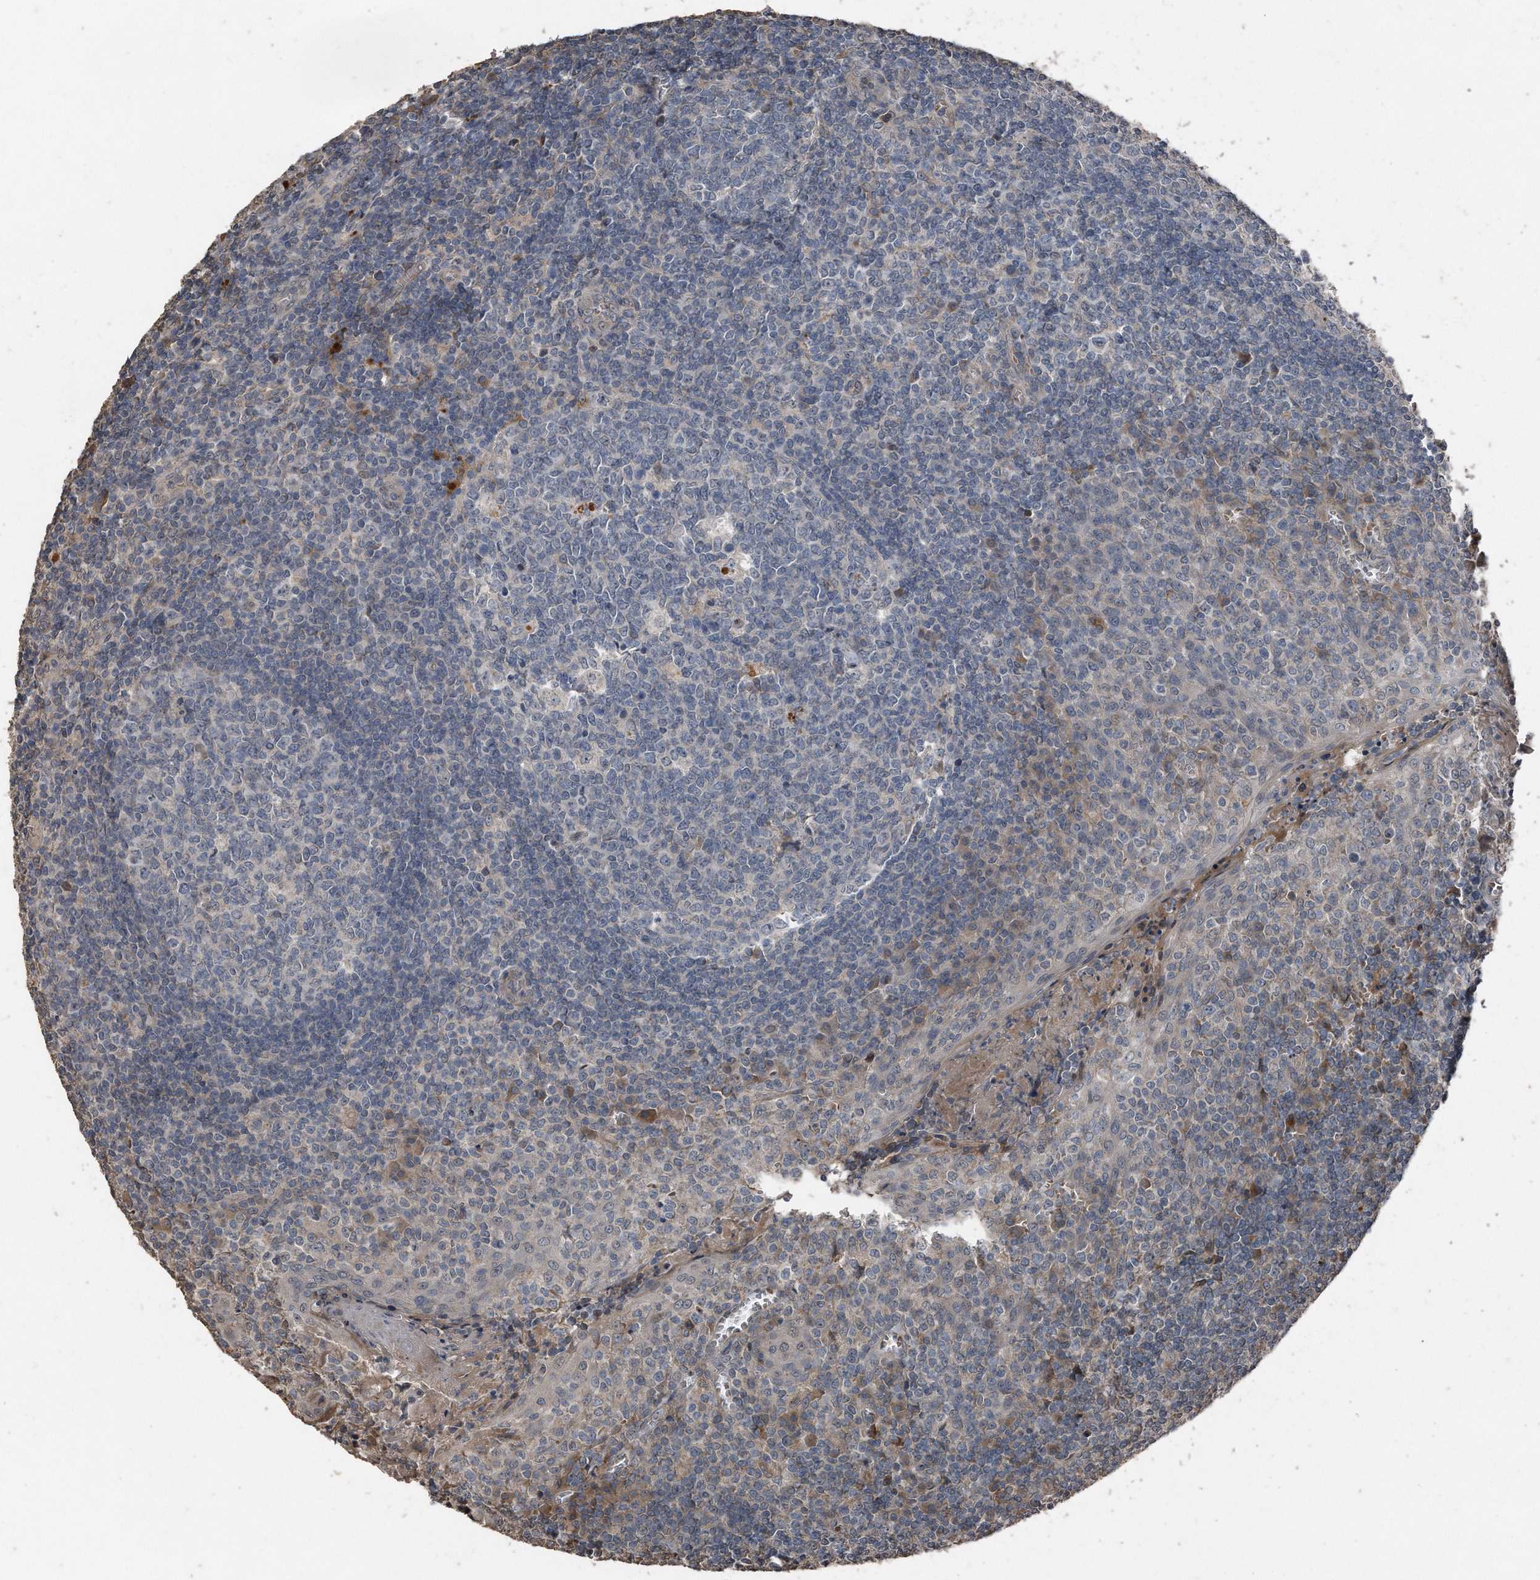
{"staining": {"intensity": "negative", "quantity": "none", "location": "none"}, "tissue": "tonsil", "cell_type": "Germinal center cells", "image_type": "normal", "snomed": [{"axis": "morphology", "description": "Normal tissue, NOS"}, {"axis": "topography", "description": "Tonsil"}], "caption": "The immunohistochemistry histopathology image has no significant positivity in germinal center cells of tonsil.", "gene": "ANKRD10", "patient": {"sex": "female", "age": 19}}